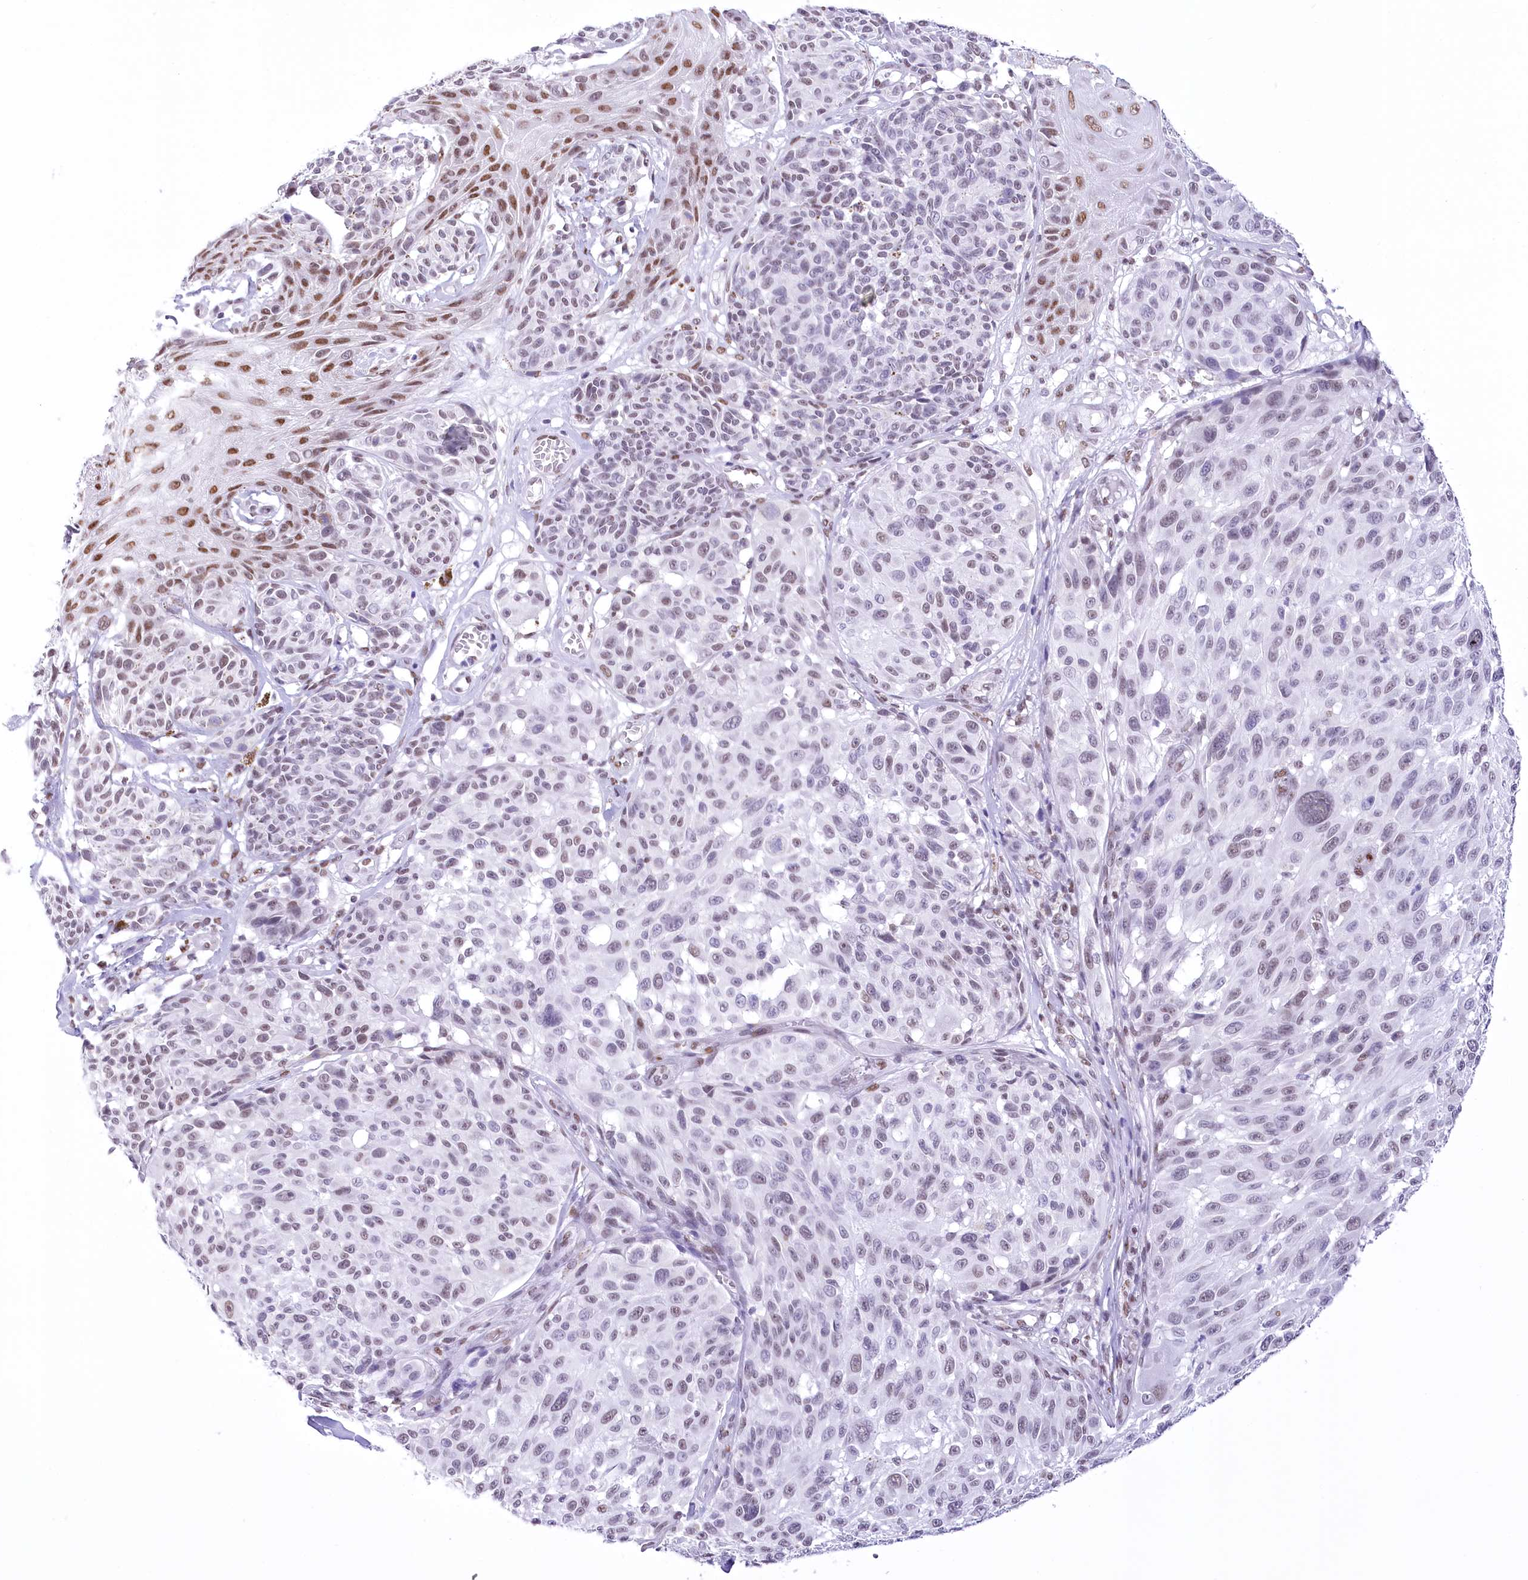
{"staining": {"intensity": "negative", "quantity": "none", "location": "none"}, "tissue": "melanoma", "cell_type": "Tumor cells", "image_type": "cancer", "snomed": [{"axis": "morphology", "description": "Malignant melanoma, NOS"}, {"axis": "topography", "description": "Skin"}], "caption": "A micrograph of human melanoma is negative for staining in tumor cells. The staining is performed using DAB (3,3'-diaminobenzidine) brown chromogen with nuclei counter-stained in using hematoxylin.", "gene": "HNRNPA0", "patient": {"sex": "male", "age": 83}}